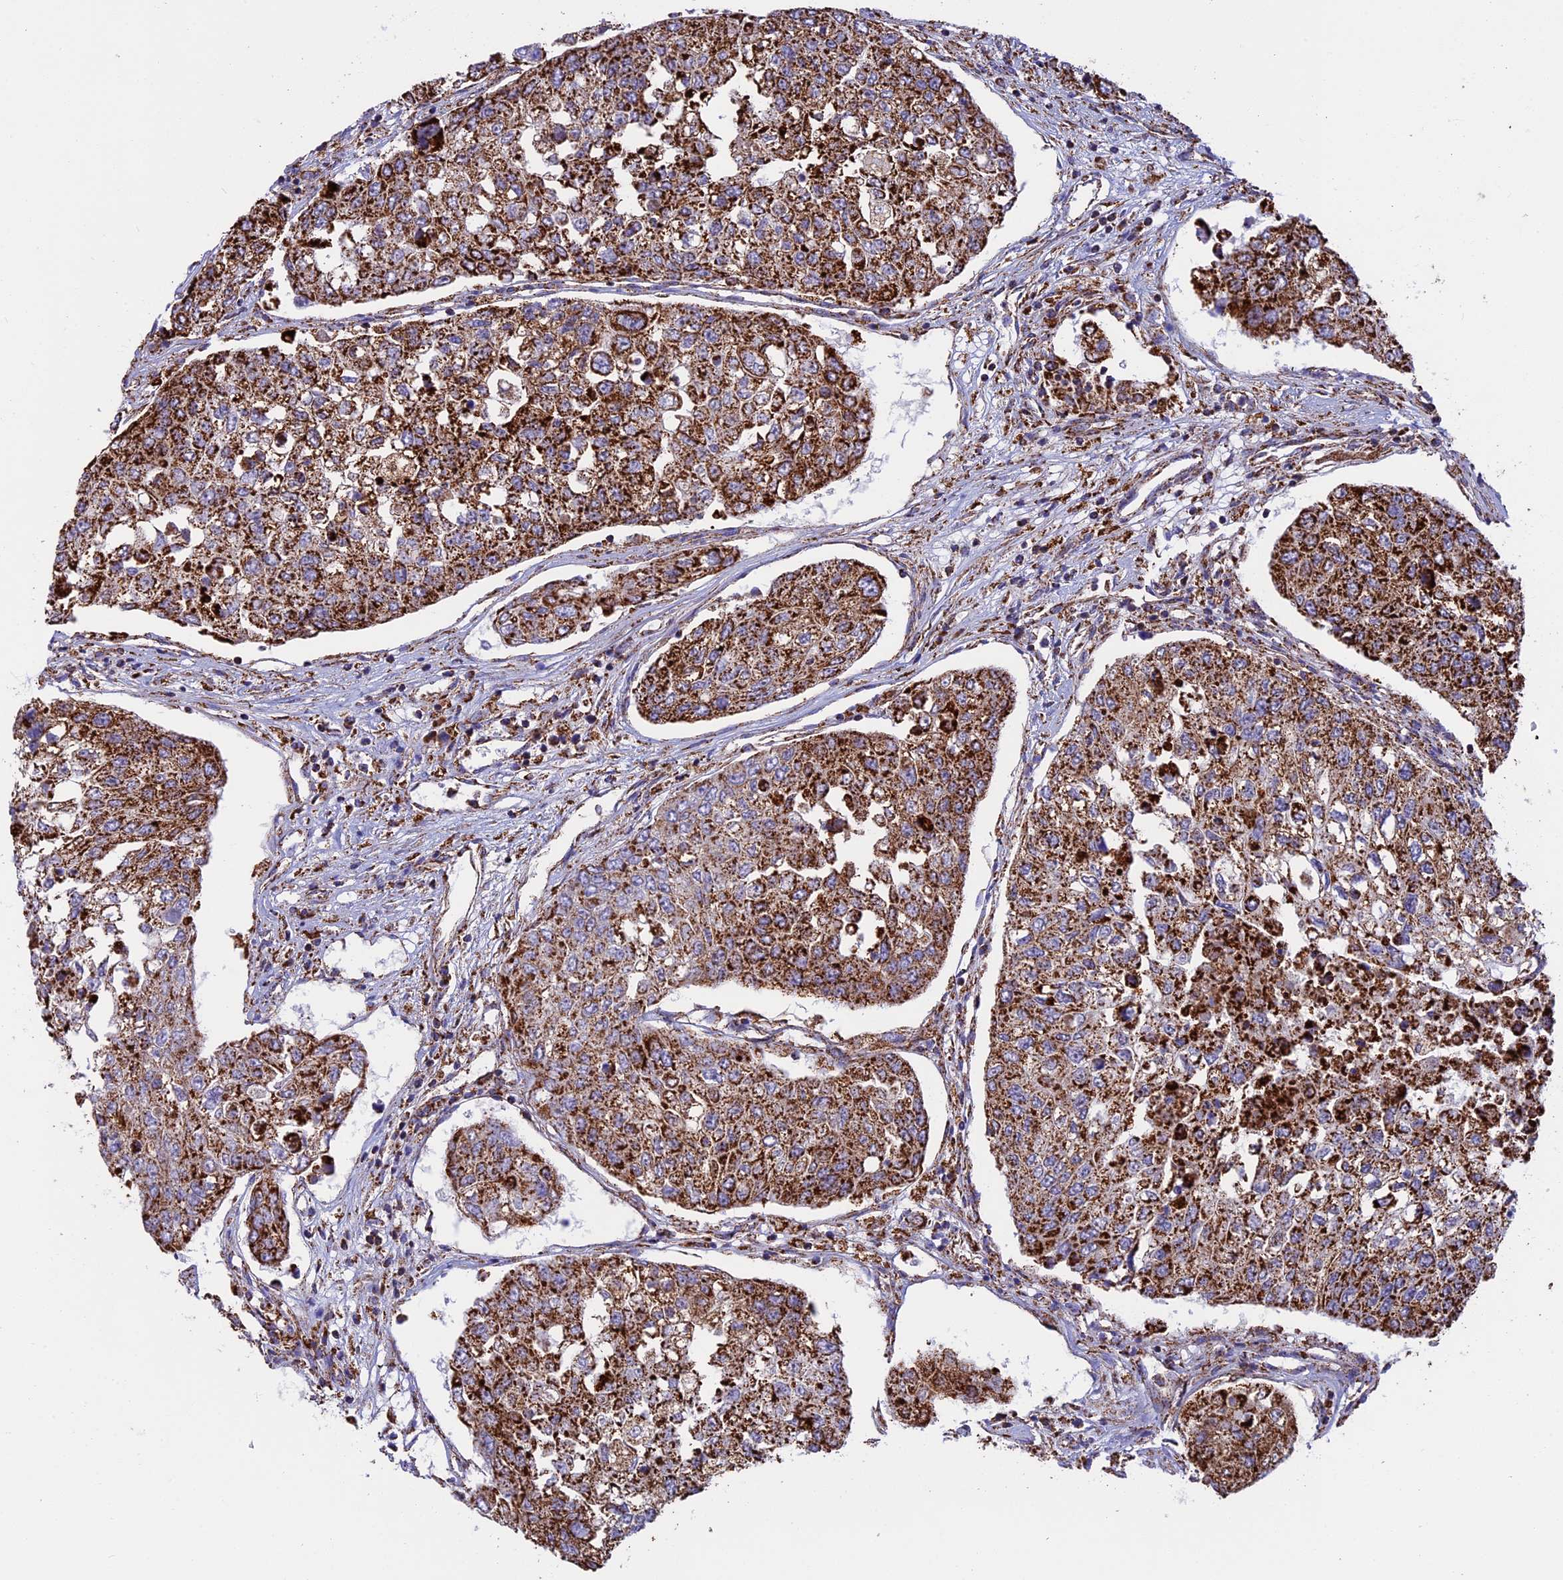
{"staining": {"intensity": "strong", "quantity": ">75%", "location": "cytoplasmic/membranous"}, "tissue": "urothelial cancer", "cell_type": "Tumor cells", "image_type": "cancer", "snomed": [{"axis": "morphology", "description": "Urothelial carcinoma, High grade"}, {"axis": "topography", "description": "Lymph node"}, {"axis": "topography", "description": "Urinary bladder"}], "caption": "A brown stain shows strong cytoplasmic/membranous staining of a protein in human urothelial carcinoma (high-grade) tumor cells. (DAB (3,3'-diaminobenzidine) = brown stain, brightfield microscopy at high magnification).", "gene": "UQCRB", "patient": {"sex": "male", "age": 51}}